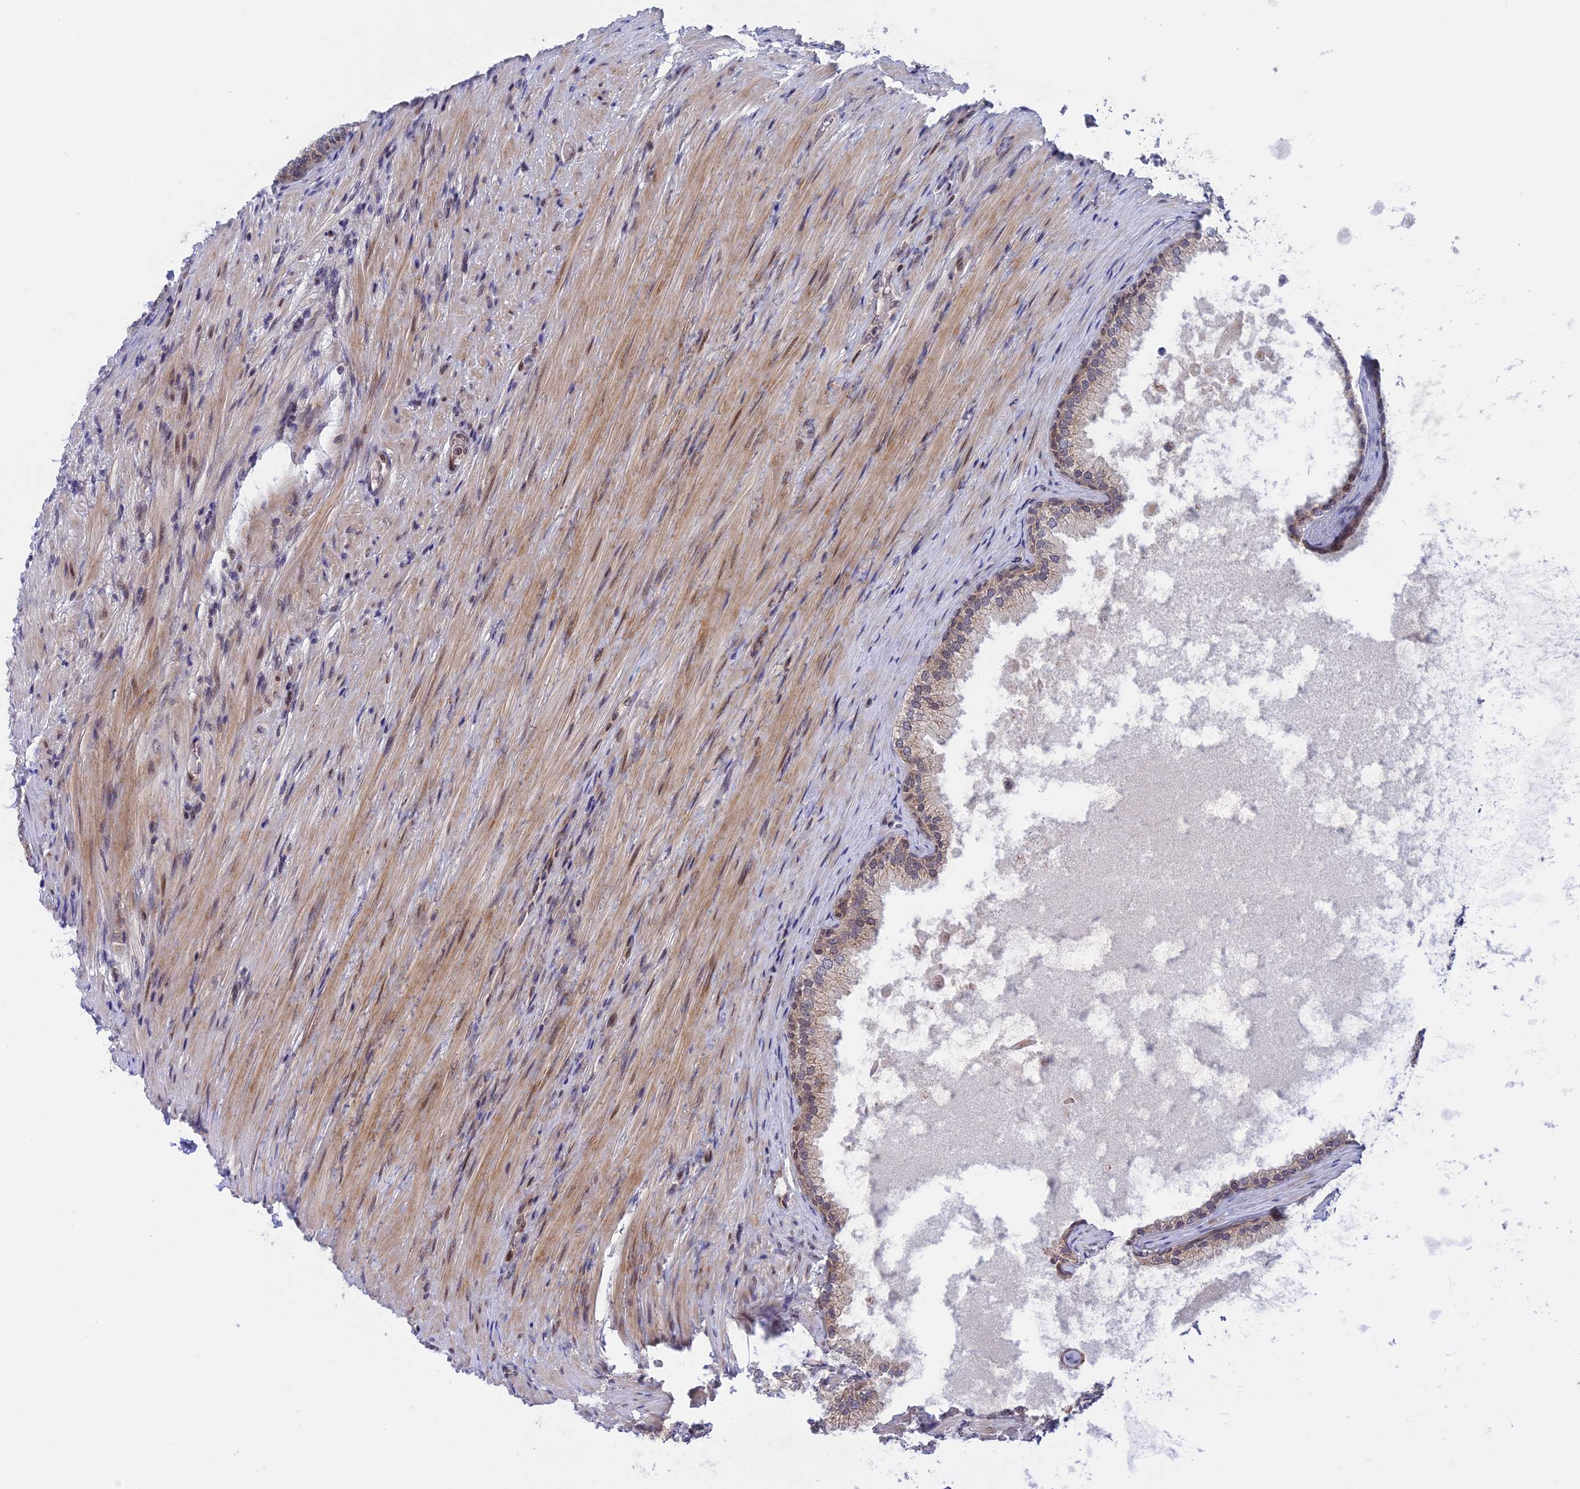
{"staining": {"intensity": "weak", "quantity": "25%-75%", "location": "cytoplasmic/membranous"}, "tissue": "prostate", "cell_type": "Glandular cells", "image_type": "normal", "snomed": [{"axis": "morphology", "description": "Normal tissue, NOS"}, {"axis": "topography", "description": "Prostate"}], "caption": "Immunohistochemical staining of benign human prostate displays 25%-75% levels of weak cytoplasmic/membranous protein positivity in about 25%-75% of glandular cells.", "gene": "POLR2C", "patient": {"sex": "male", "age": 76}}